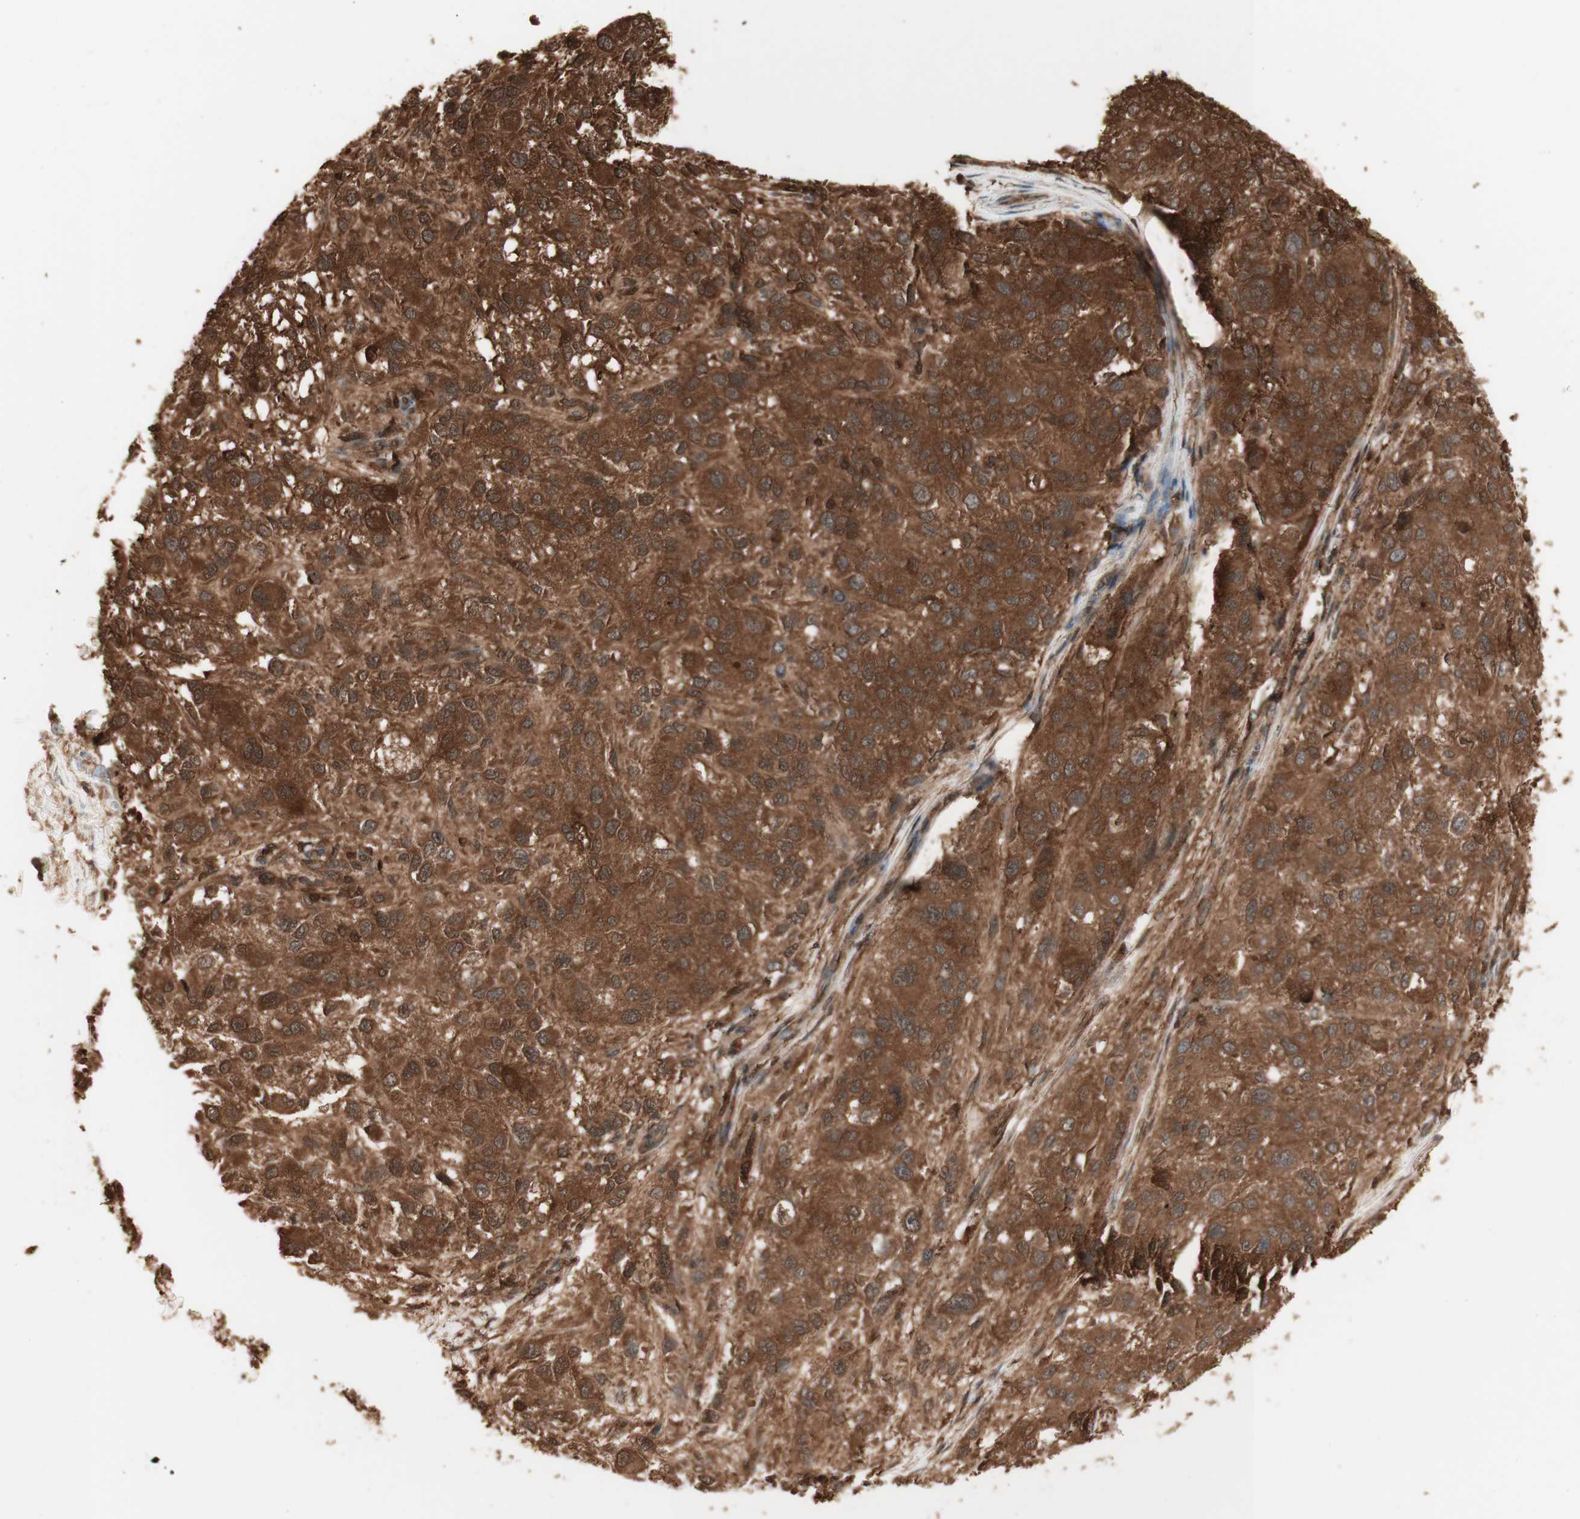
{"staining": {"intensity": "strong", "quantity": ">75%", "location": "cytoplasmic/membranous"}, "tissue": "melanoma", "cell_type": "Tumor cells", "image_type": "cancer", "snomed": [{"axis": "morphology", "description": "Necrosis, NOS"}, {"axis": "morphology", "description": "Malignant melanoma, NOS"}, {"axis": "topography", "description": "Skin"}], "caption": "Immunohistochemistry micrograph of melanoma stained for a protein (brown), which demonstrates high levels of strong cytoplasmic/membranous staining in about >75% of tumor cells.", "gene": "YWHAB", "patient": {"sex": "female", "age": 87}}